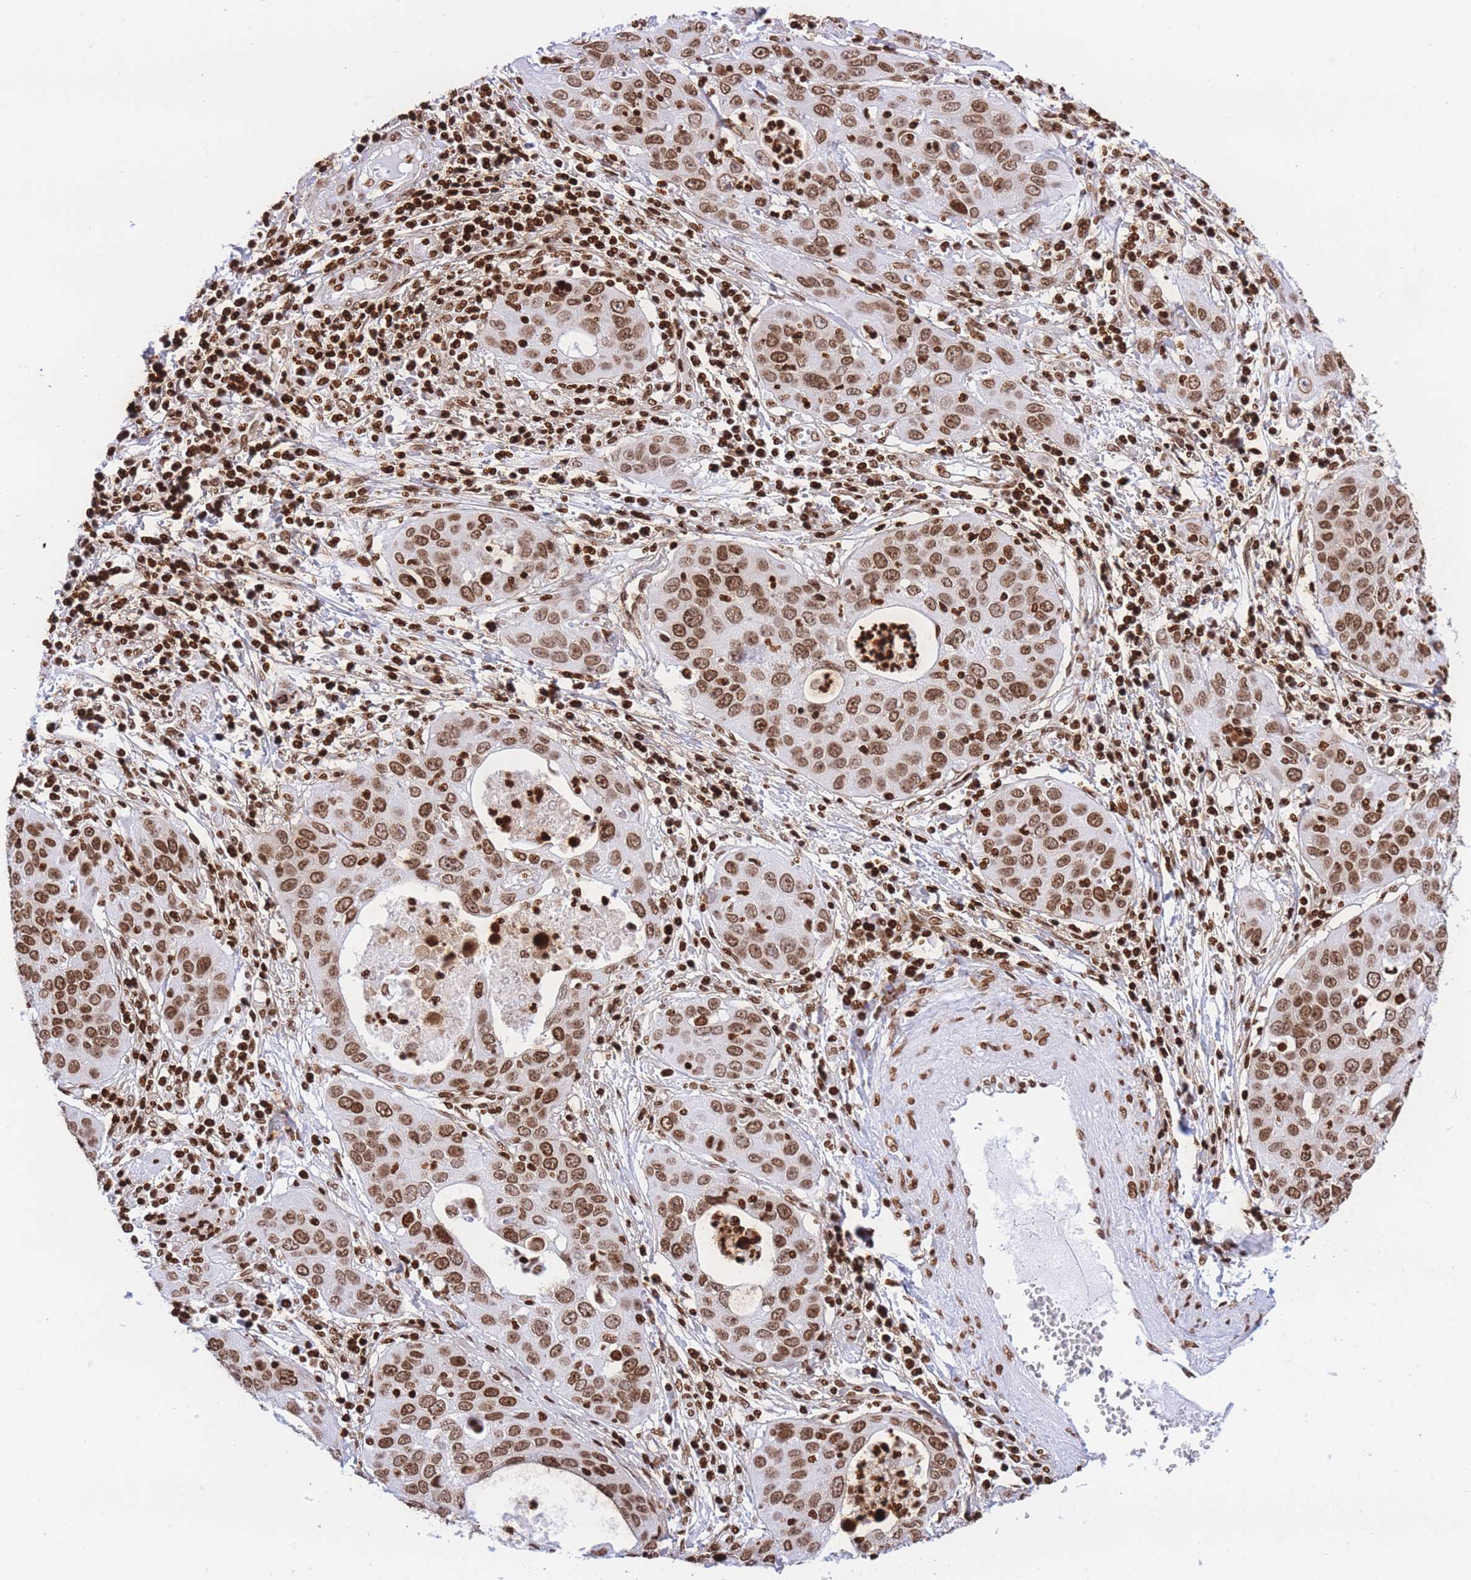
{"staining": {"intensity": "moderate", "quantity": ">75%", "location": "nuclear"}, "tissue": "cervical cancer", "cell_type": "Tumor cells", "image_type": "cancer", "snomed": [{"axis": "morphology", "description": "Squamous cell carcinoma, NOS"}, {"axis": "topography", "description": "Cervix"}], "caption": "Immunohistochemical staining of human squamous cell carcinoma (cervical) displays medium levels of moderate nuclear staining in about >75% of tumor cells. The staining is performed using DAB brown chromogen to label protein expression. The nuclei are counter-stained blue using hematoxylin.", "gene": "H2BC11", "patient": {"sex": "female", "age": 36}}